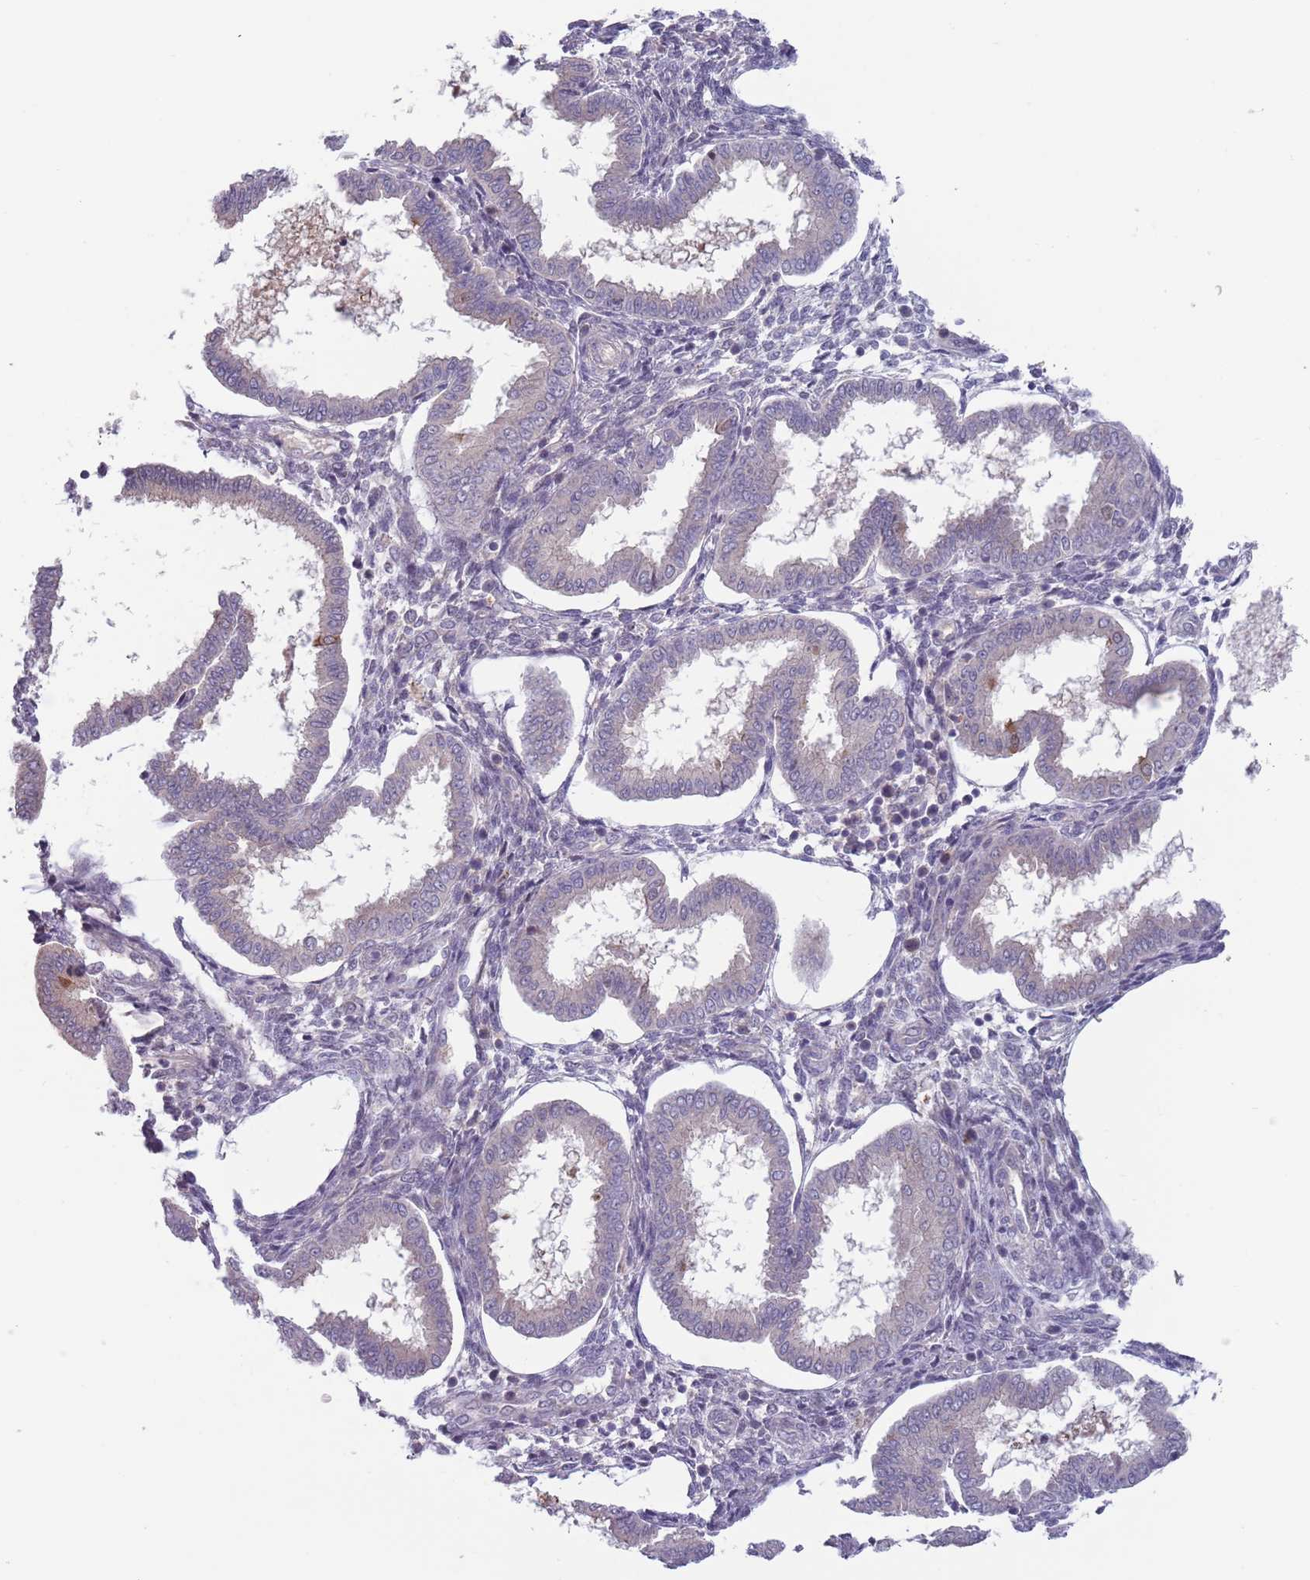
{"staining": {"intensity": "negative", "quantity": "none", "location": "none"}, "tissue": "endometrium", "cell_type": "Cells in endometrial stroma", "image_type": "normal", "snomed": [{"axis": "morphology", "description": "Normal tissue, NOS"}, {"axis": "topography", "description": "Endometrium"}], "caption": "IHC photomicrograph of benign endometrium: endometrium stained with DAB shows no significant protein expression in cells in endometrial stroma.", "gene": "CLNS1A", "patient": {"sex": "female", "age": 24}}